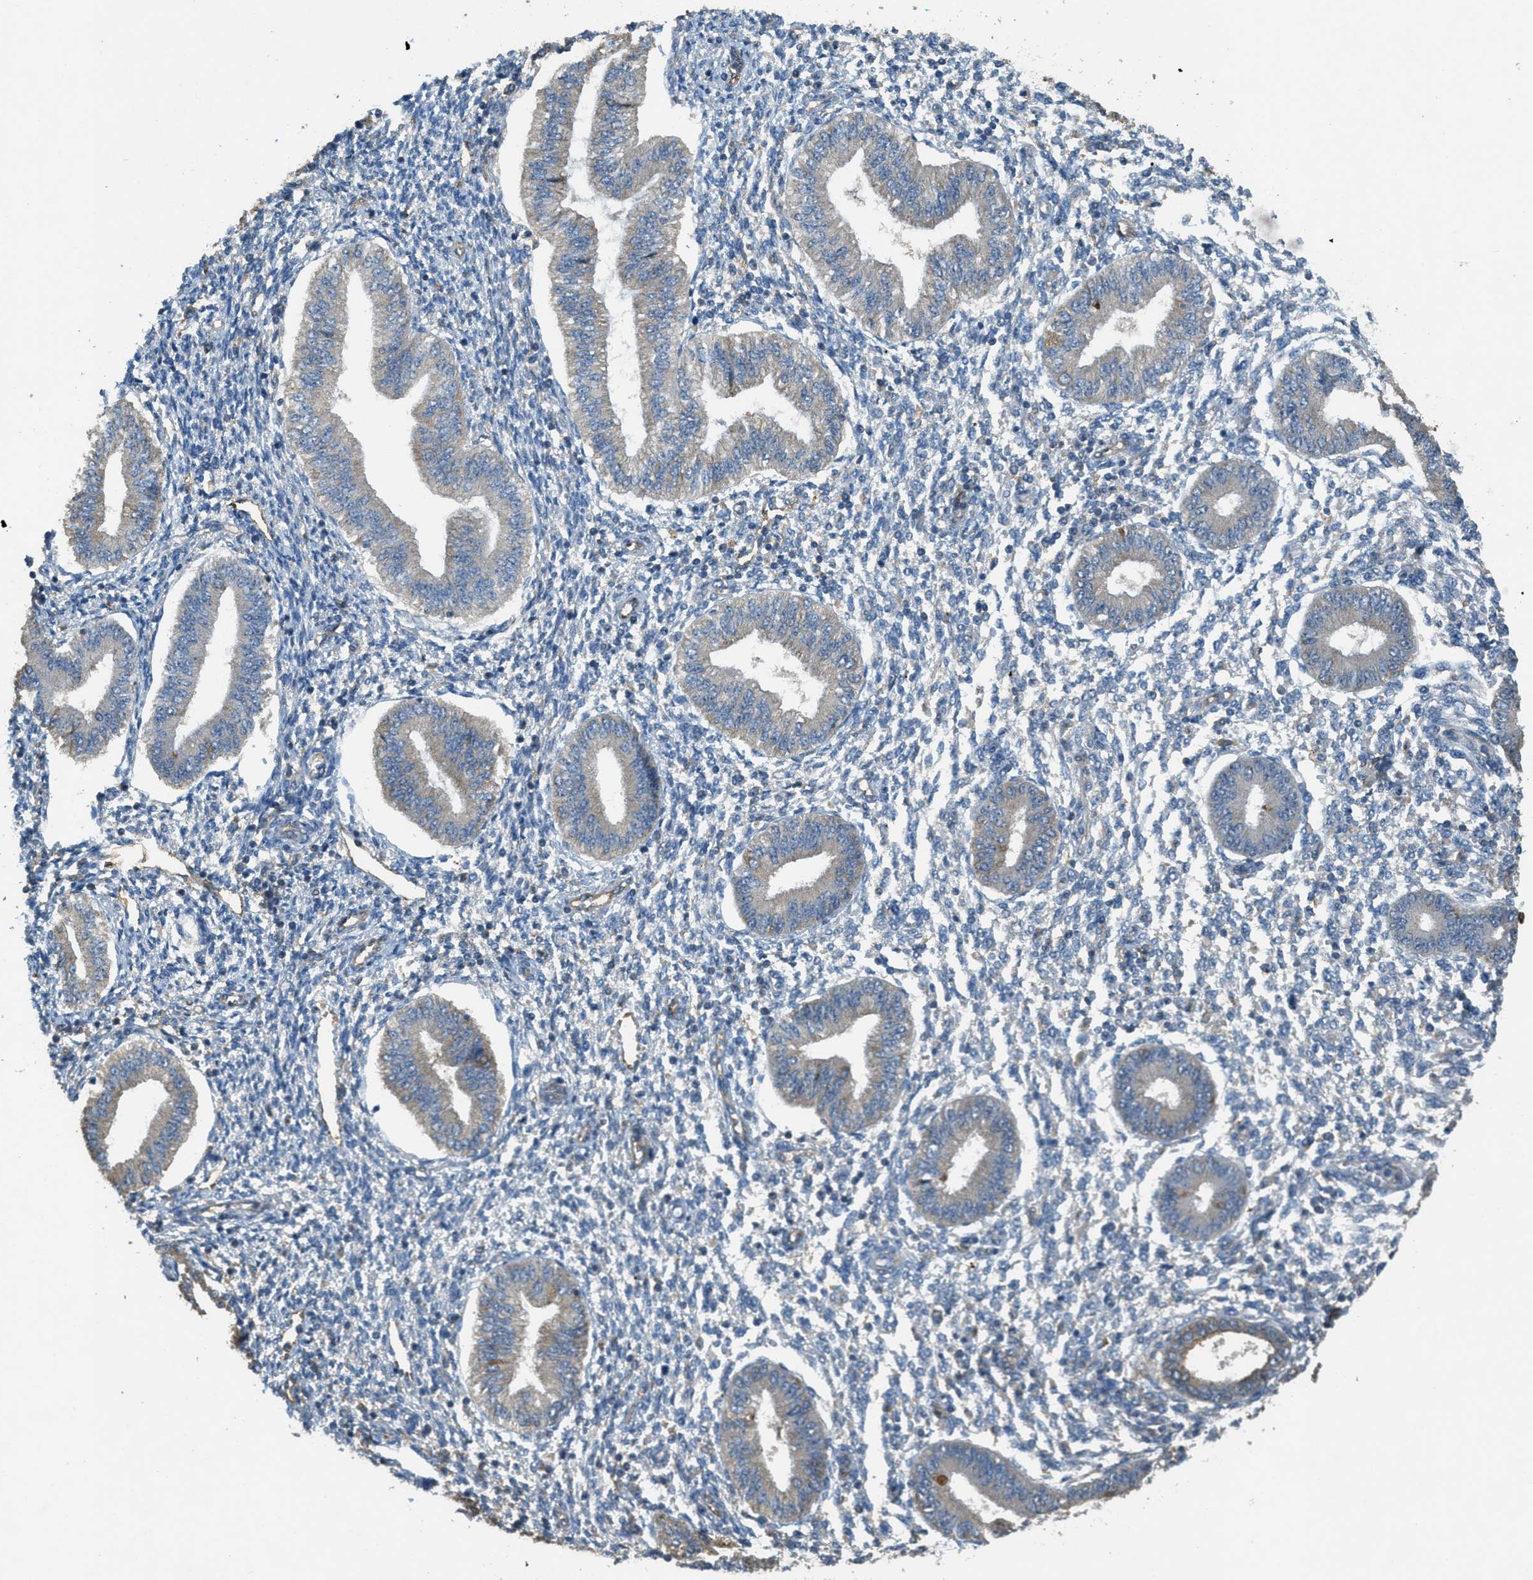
{"staining": {"intensity": "negative", "quantity": "none", "location": "none"}, "tissue": "endometrium", "cell_type": "Cells in endometrial stroma", "image_type": "normal", "snomed": [{"axis": "morphology", "description": "Normal tissue, NOS"}, {"axis": "topography", "description": "Endometrium"}], "caption": "This is an immunohistochemistry micrograph of normal human endometrium. There is no positivity in cells in endometrial stroma.", "gene": "OSMR", "patient": {"sex": "female", "age": 50}}